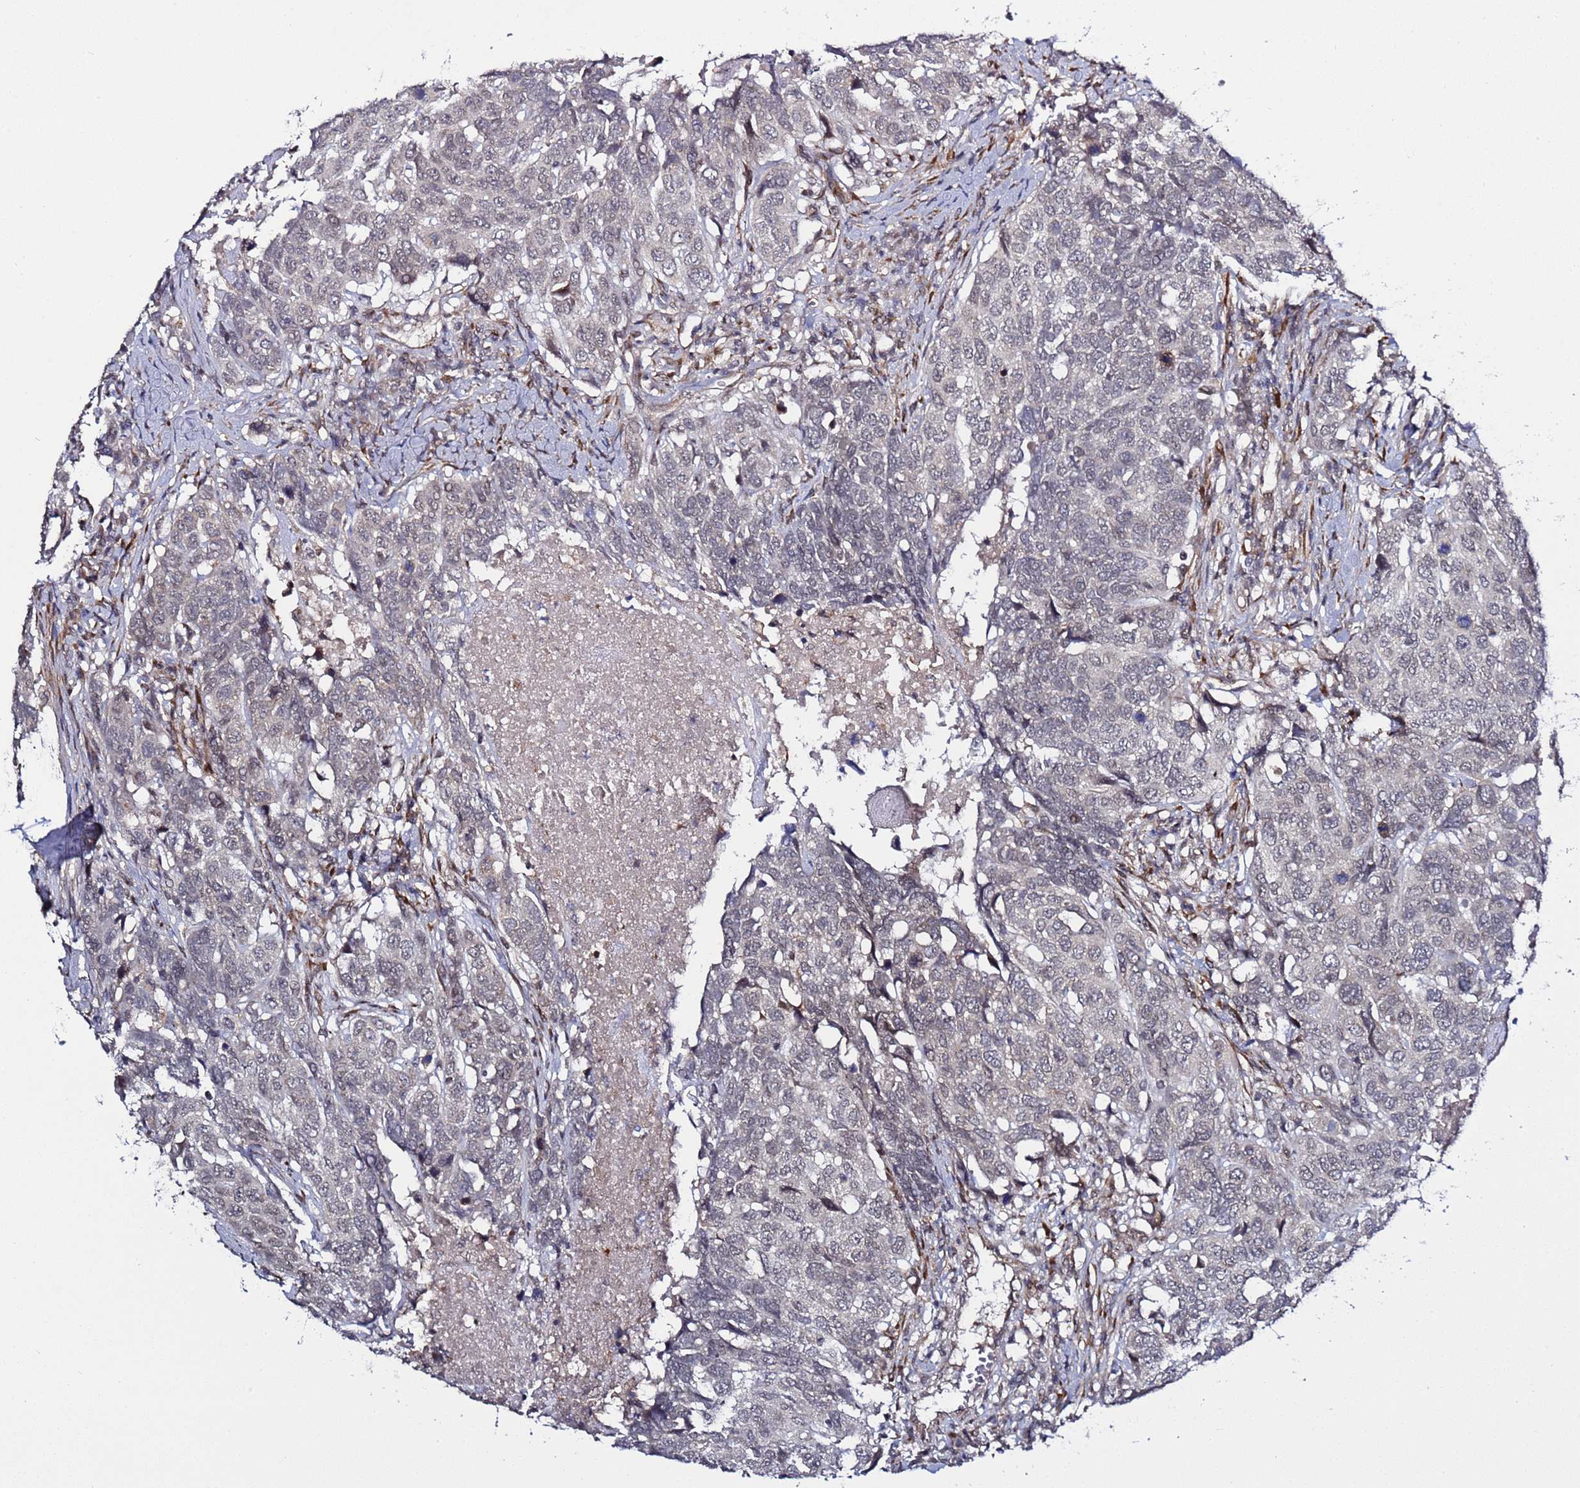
{"staining": {"intensity": "negative", "quantity": "none", "location": "none"}, "tissue": "head and neck cancer", "cell_type": "Tumor cells", "image_type": "cancer", "snomed": [{"axis": "morphology", "description": "Squamous cell carcinoma, NOS"}, {"axis": "topography", "description": "Head-Neck"}], "caption": "A high-resolution photomicrograph shows IHC staining of squamous cell carcinoma (head and neck), which displays no significant staining in tumor cells.", "gene": "POLR2D", "patient": {"sex": "male", "age": 66}}